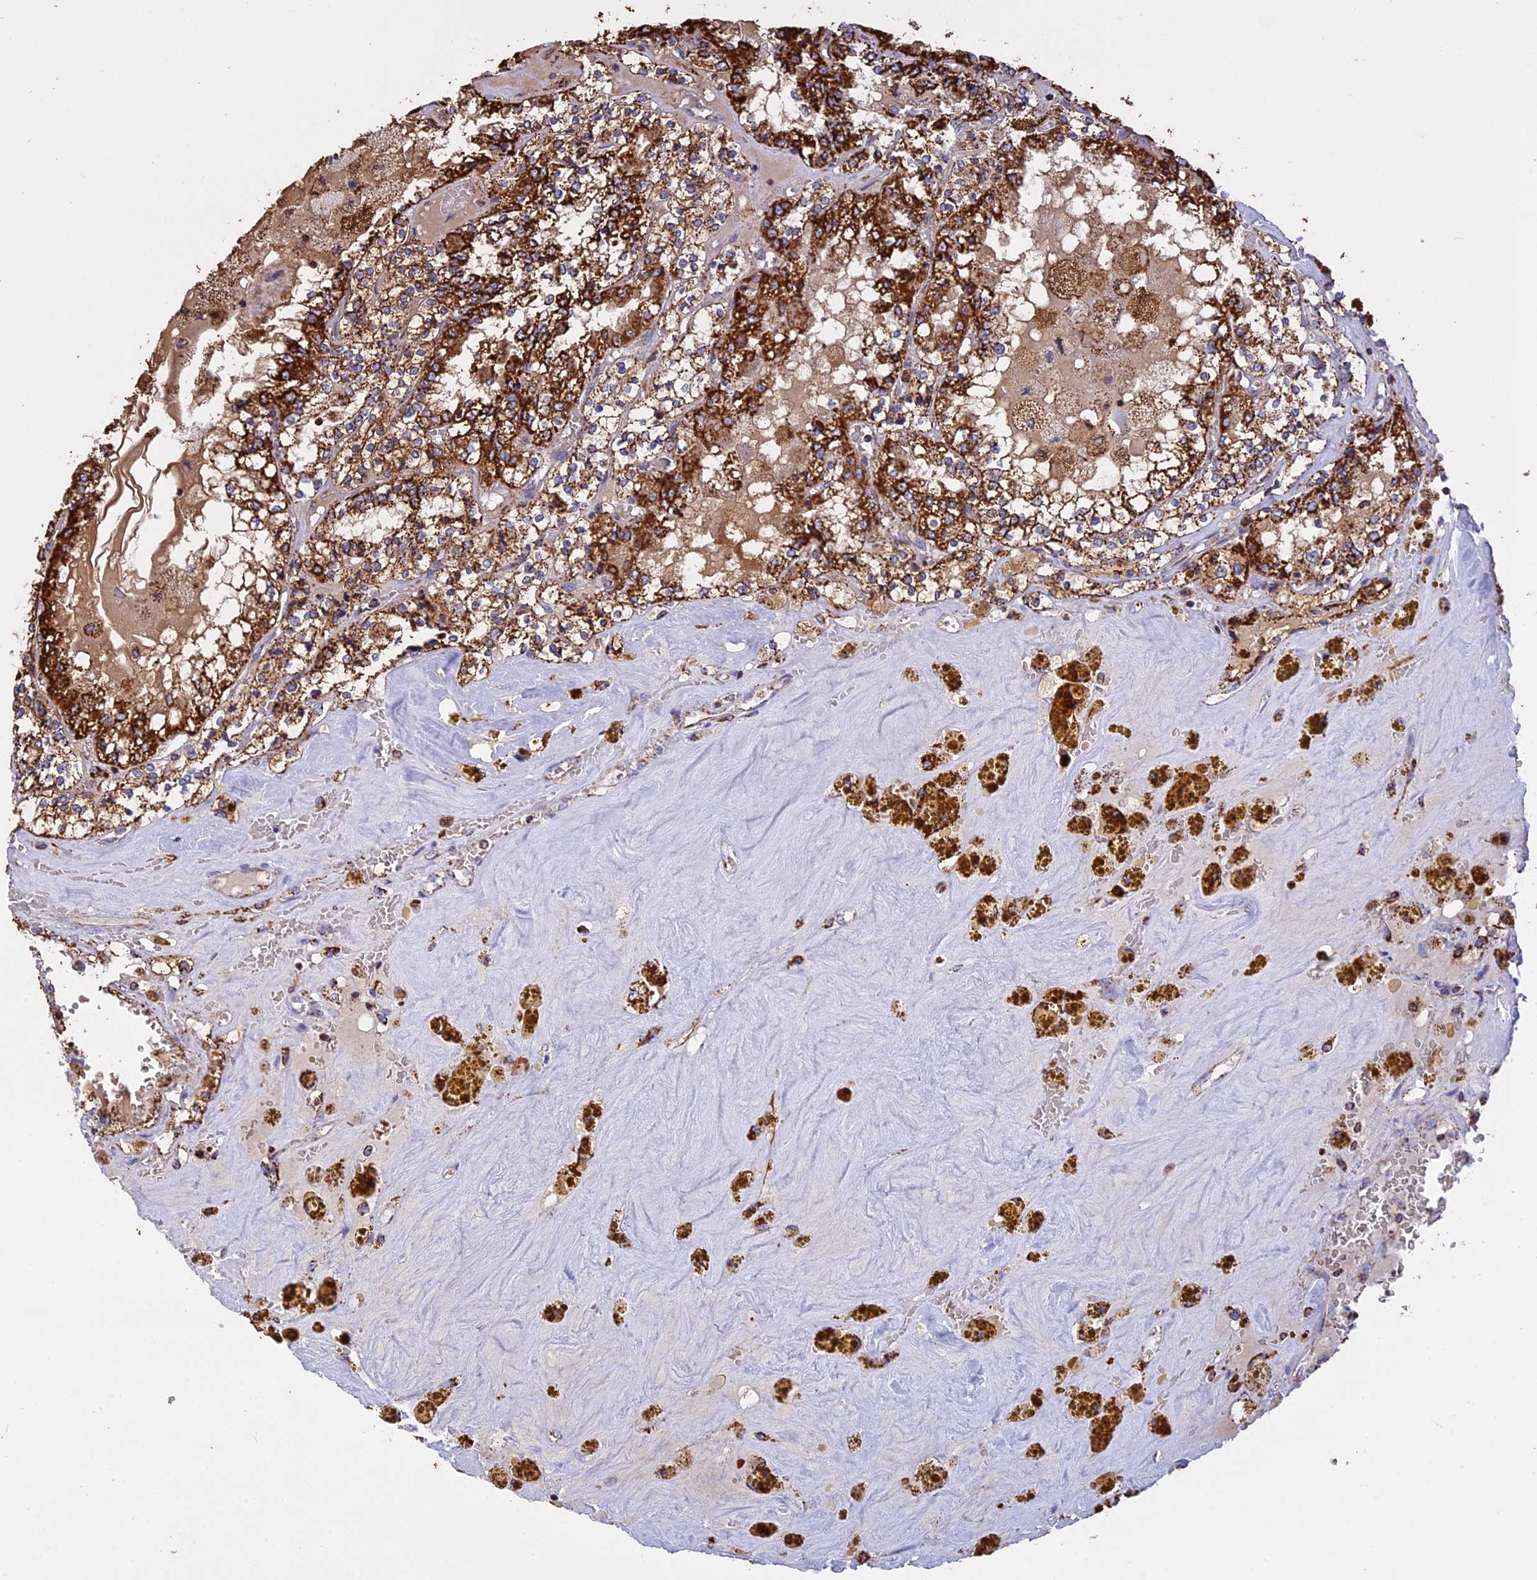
{"staining": {"intensity": "strong", "quantity": ">75%", "location": "cytoplasmic/membranous"}, "tissue": "renal cancer", "cell_type": "Tumor cells", "image_type": "cancer", "snomed": [{"axis": "morphology", "description": "Adenocarcinoma, NOS"}, {"axis": "topography", "description": "Kidney"}], "caption": "An immunohistochemistry photomicrograph of neoplastic tissue is shown. Protein staining in brown labels strong cytoplasmic/membranous positivity in renal adenocarcinoma within tumor cells. The staining was performed using DAB (3,3'-diaminobenzidine) to visualize the protein expression in brown, while the nuclei were stained in blue with hematoxylin (Magnification: 20x).", "gene": "KCNG1", "patient": {"sex": "female", "age": 56}}